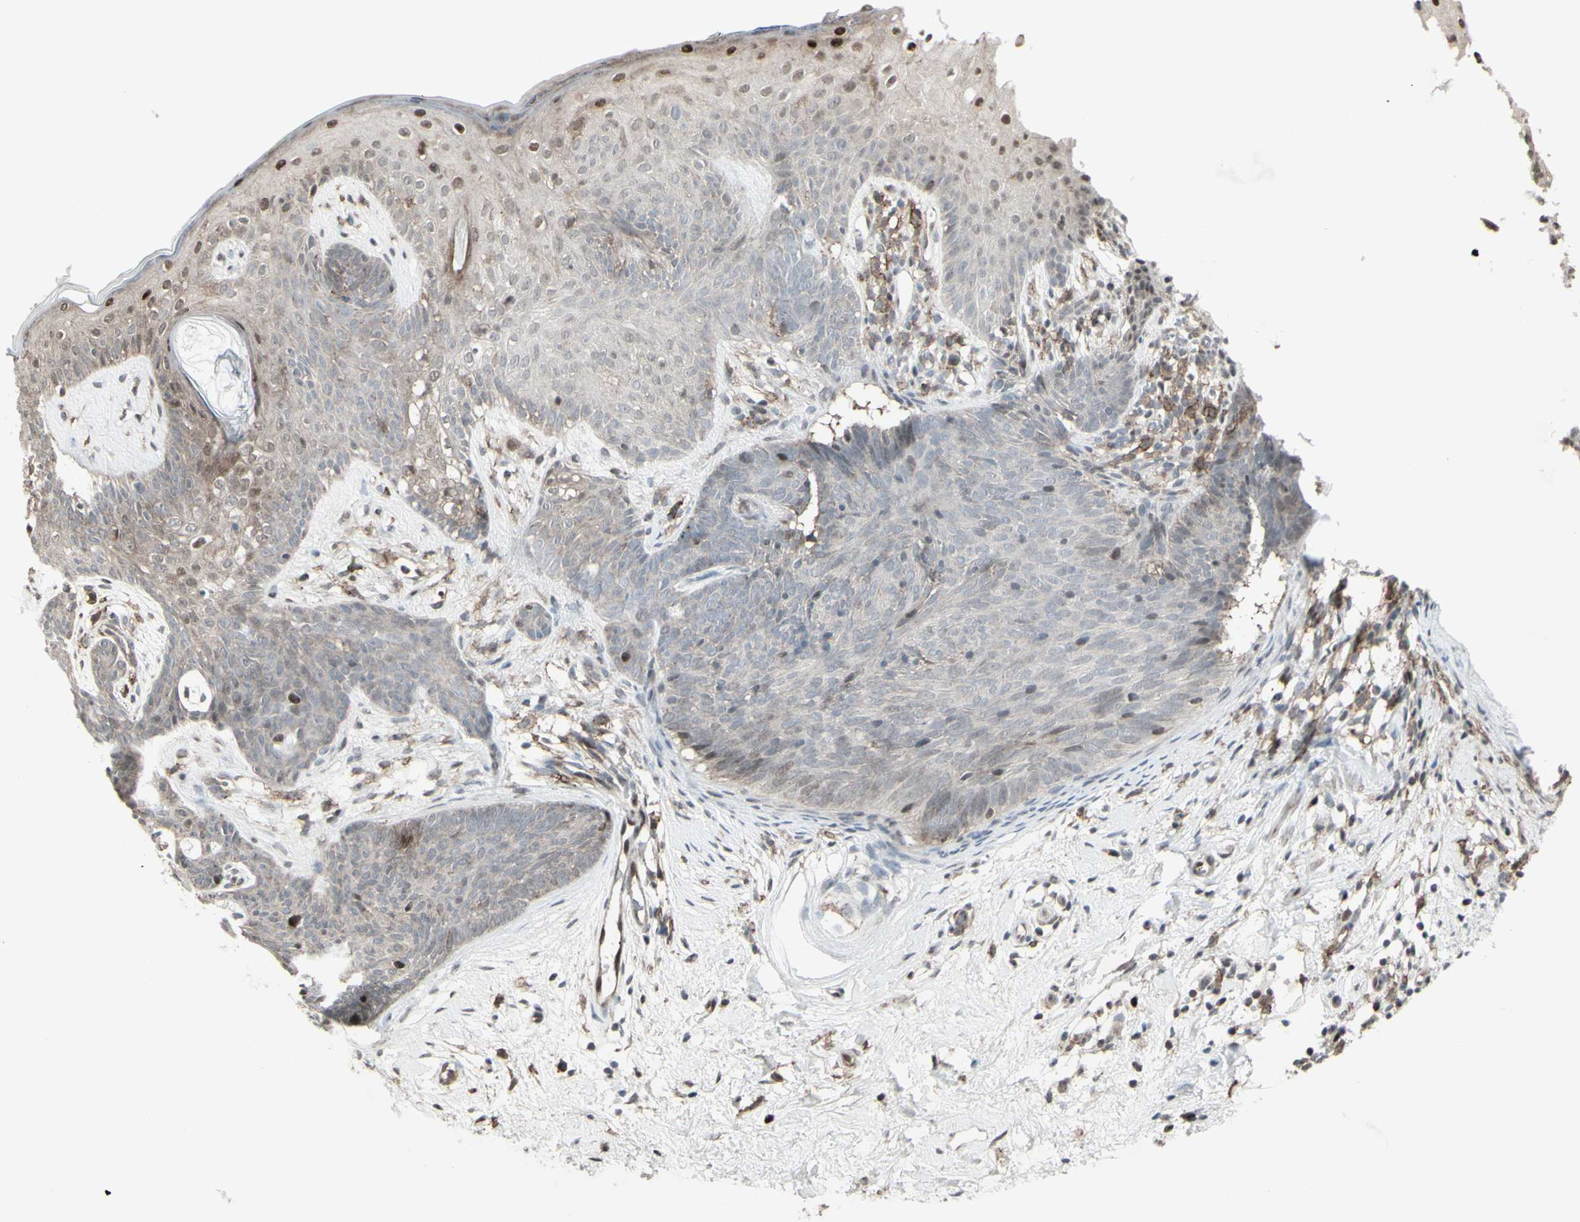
{"staining": {"intensity": "weak", "quantity": "<25%", "location": "nuclear"}, "tissue": "skin cancer", "cell_type": "Tumor cells", "image_type": "cancer", "snomed": [{"axis": "morphology", "description": "Developmental malformation"}, {"axis": "morphology", "description": "Basal cell carcinoma"}, {"axis": "topography", "description": "Skin"}], "caption": "An immunohistochemistry (IHC) micrograph of basal cell carcinoma (skin) is shown. There is no staining in tumor cells of basal cell carcinoma (skin). Nuclei are stained in blue.", "gene": "CD33", "patient": {"sex": "female", "age": 62}}